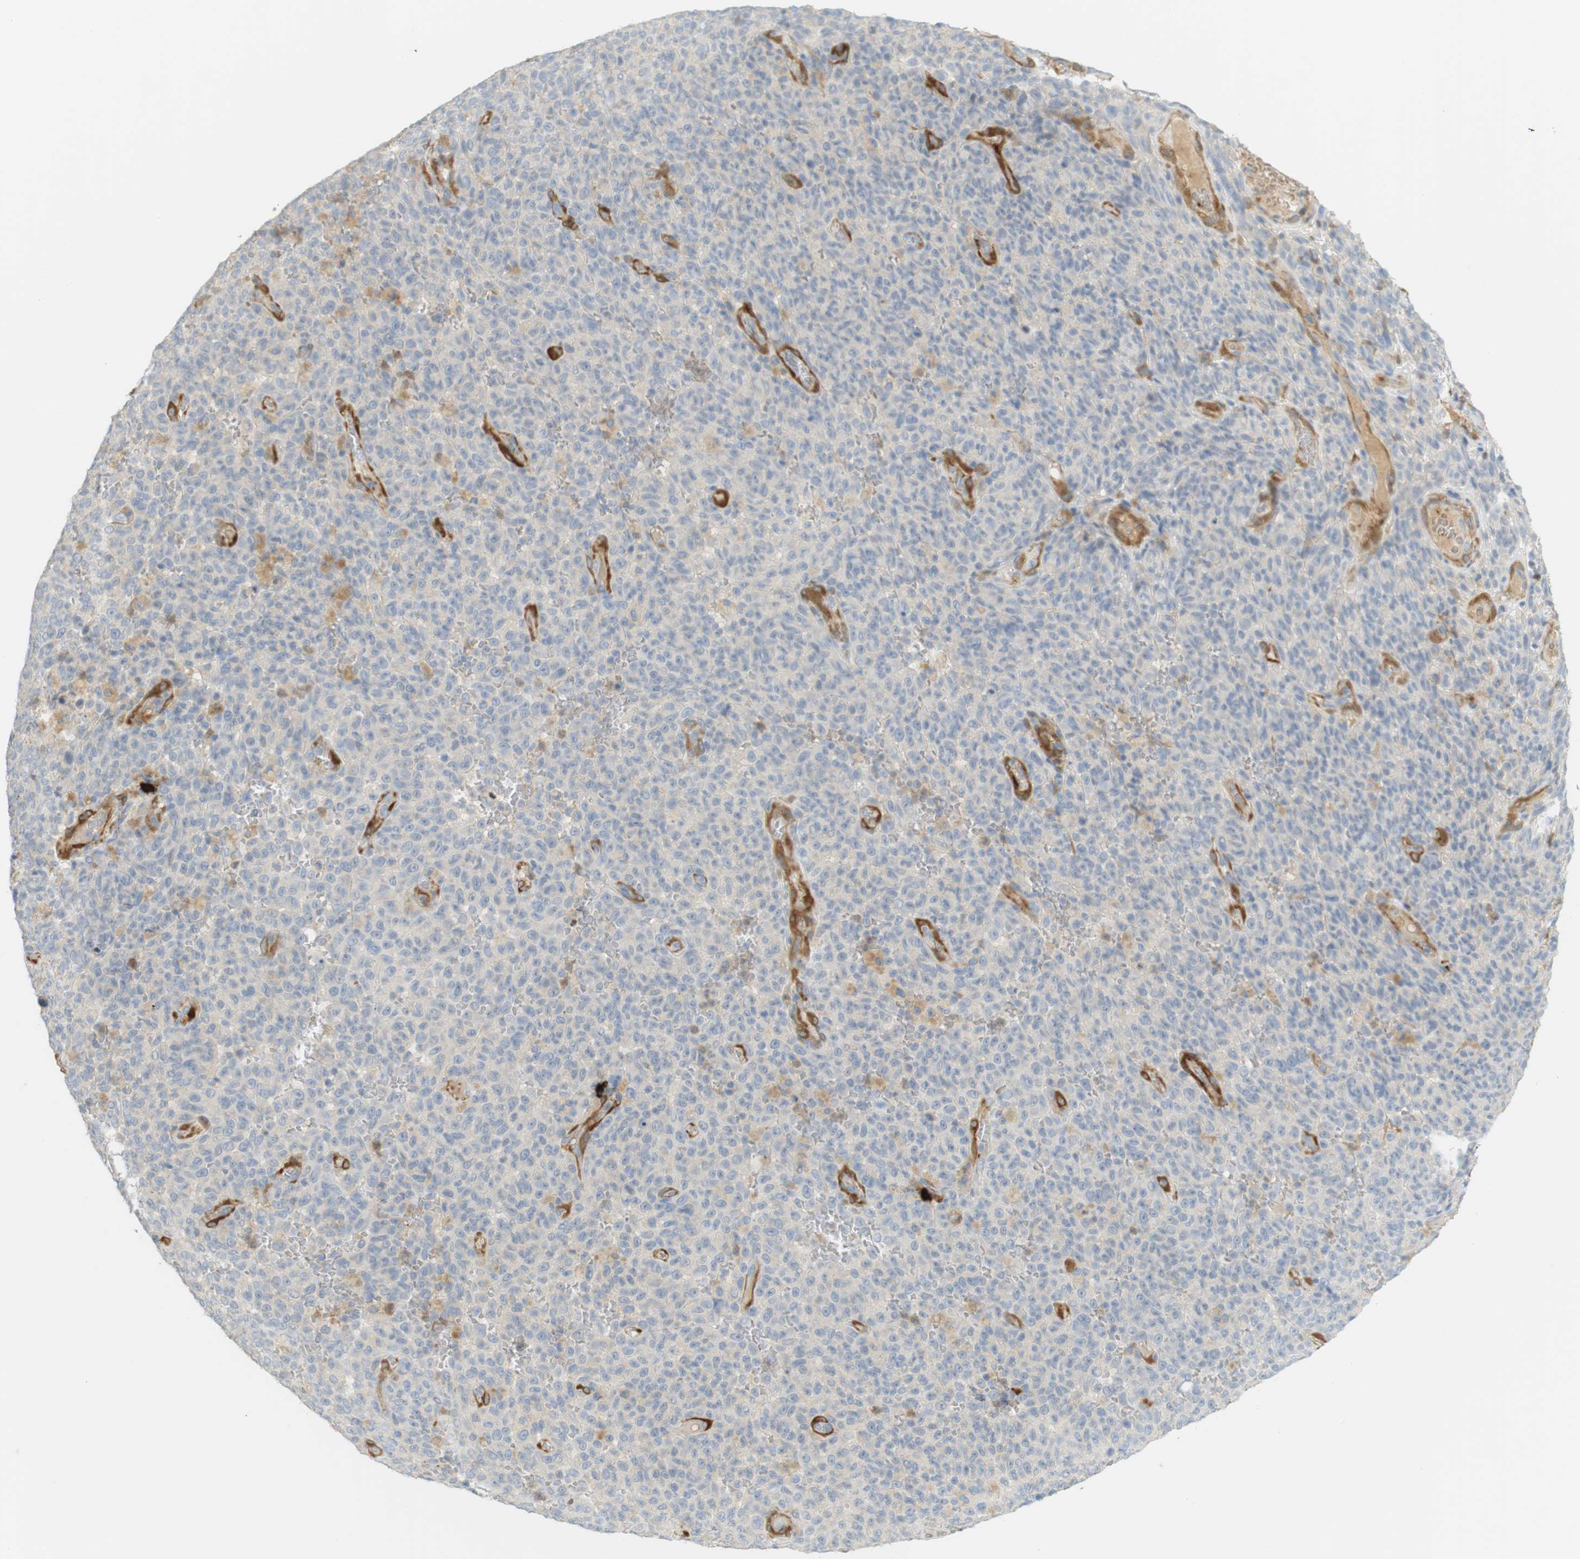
{"staining": {"intensity": "moderate", "quantity": "25%-75%", "location": "cytoplasmic/membranous"}, "tissue": "melanoma", "cell_type": "Tumor cells", "image_type": "cancer", "snomed": [{"axis": "morphology", "description": "Malignant melanoma, NOS"}, {"axis": "topography", "description": "Skin"}], "caption": "Immunohistochemistry of melanoma reveals medium levels of moderate cytoplasmic/membranous positivity in approximately 25%-75% of tumor cells.", "gene": "PDE3A", "patient": {"sex": "female", "age": 82}}